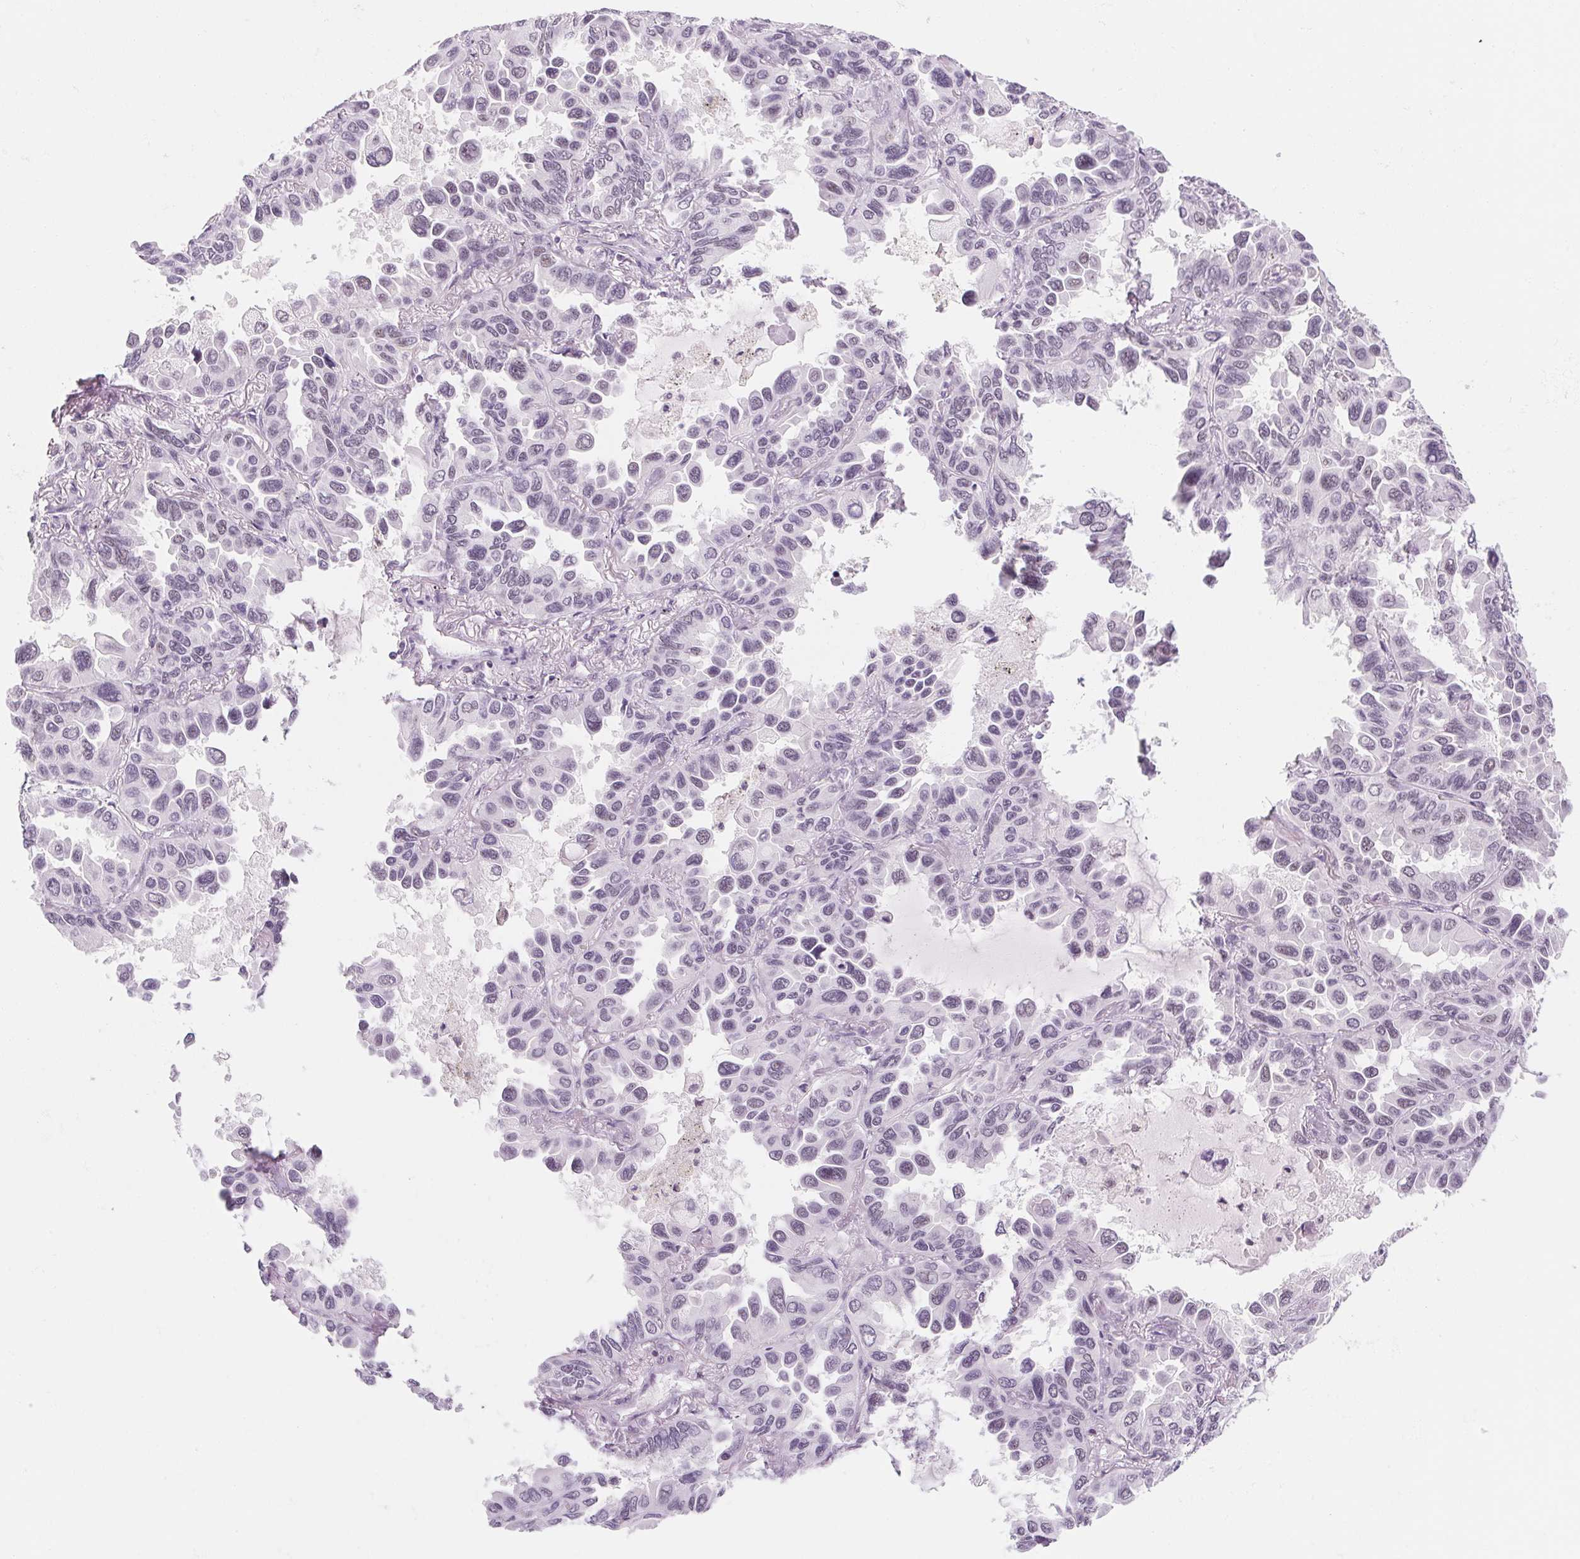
{"staining": {"intensity": "weak", "quantity": "25%-75%", "location": "nuclear"}, "tissue": "lung cancer", "cell_type": "Tumor cells", "image_type": "cancer", "snomed": [{"axis": "morphology", "description": "Adenocarcinoma, NOS"}, {"axis": "topography", "description": "Lung"}], "caption": "Human adenocarcinoma (lung) stained with a protein marker exhibits weak staining in tumor cells.", "gene": "ZIC4", "patient": {"sex": "male", "age": 64}}